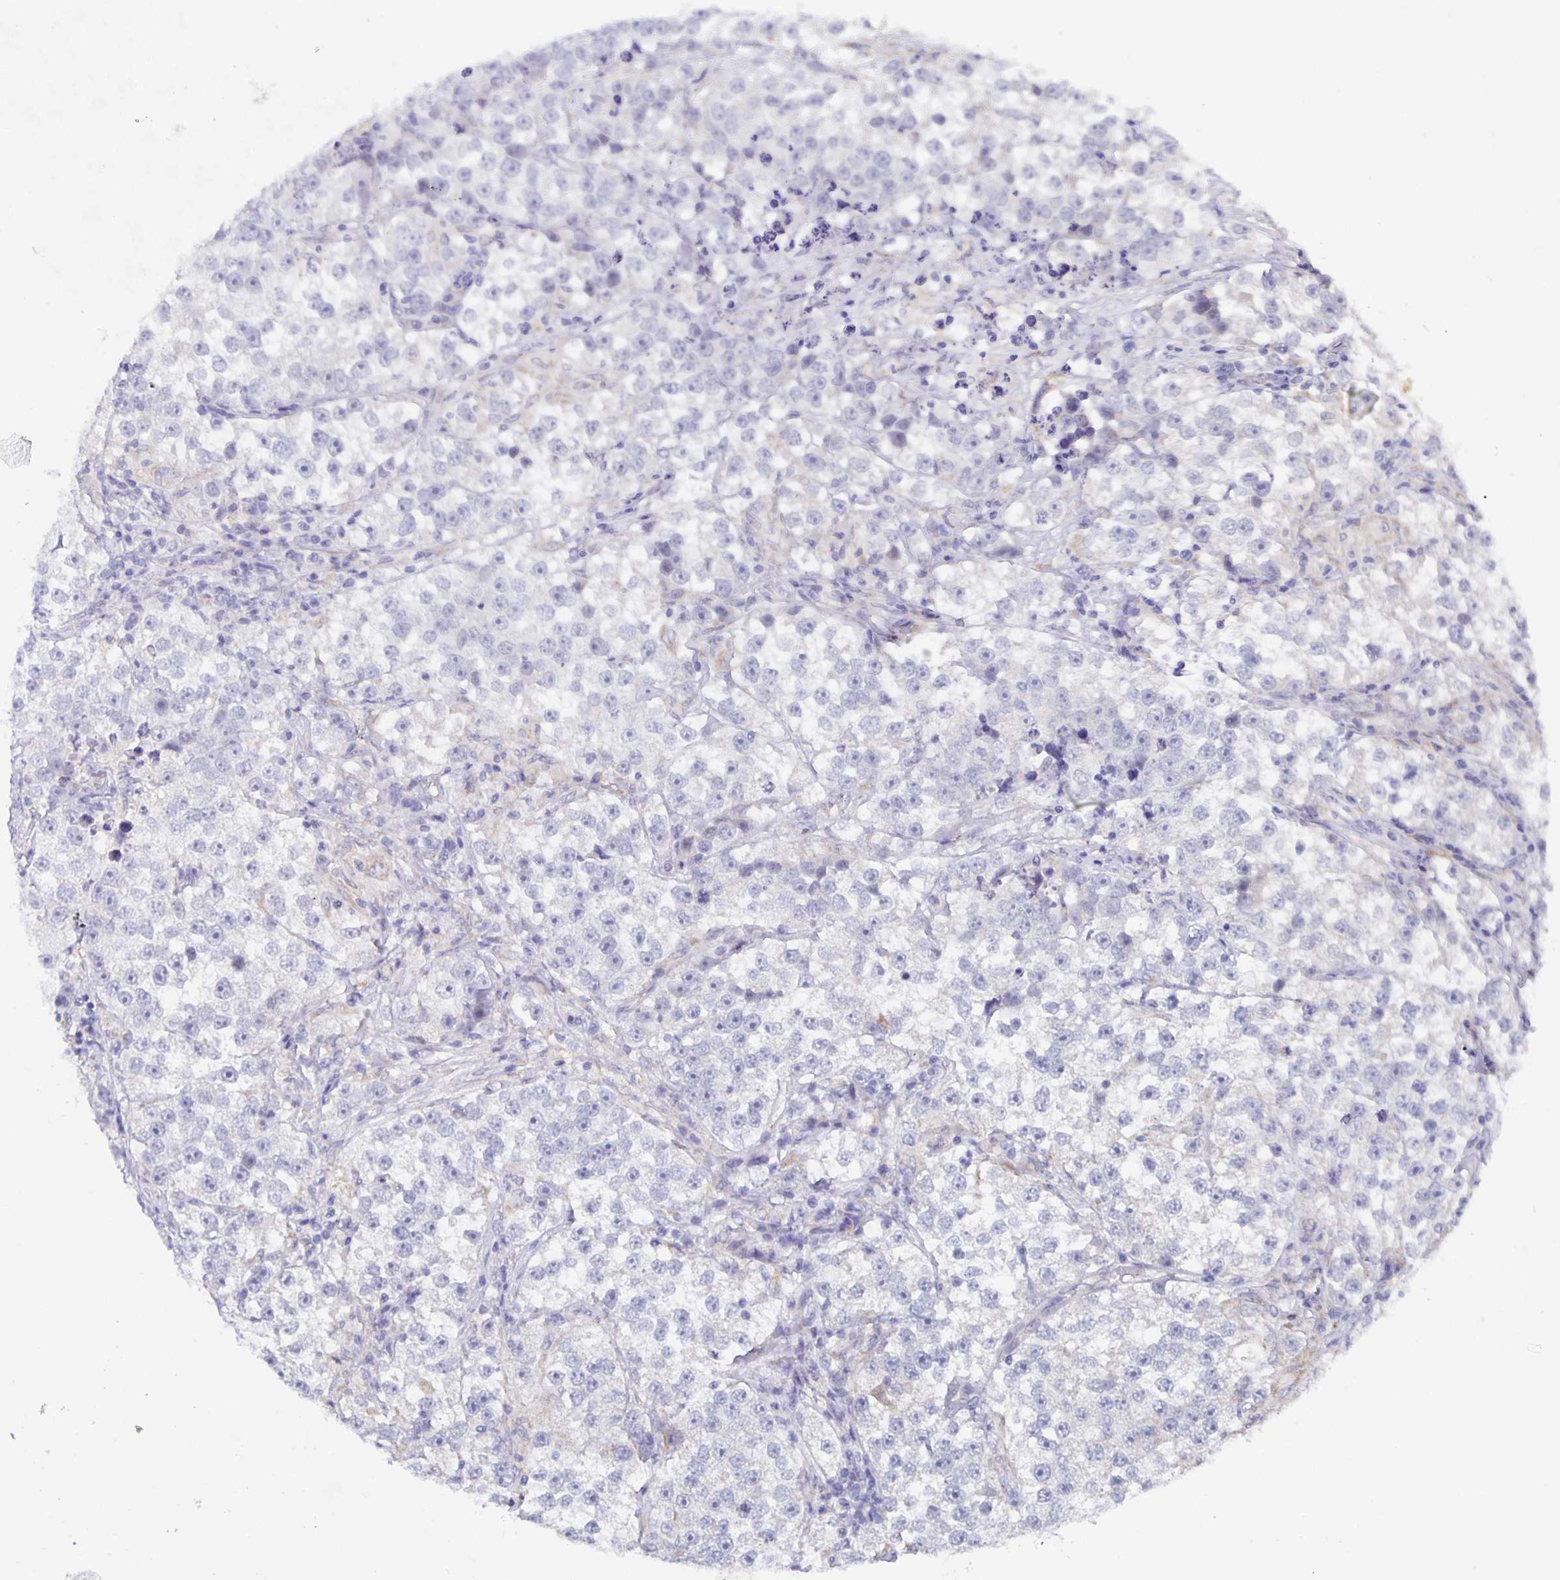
{"staining": {"intensity": "negative", "quantity": "none", "location": "none"}, "tissue": "testis cancer", "cell_type": "Tumor cells", "image_type": "cancer", "snomed": [{"axis": "morphology", "description": "Seminoma, NOS"}, {"axis": "topography", "description": "Testis"}], "caption": "There is no significant positivity in tumor cells of seminoma (testis).", "gene": "ZIK1", "patient": {"sex": "male", "age": 46}}